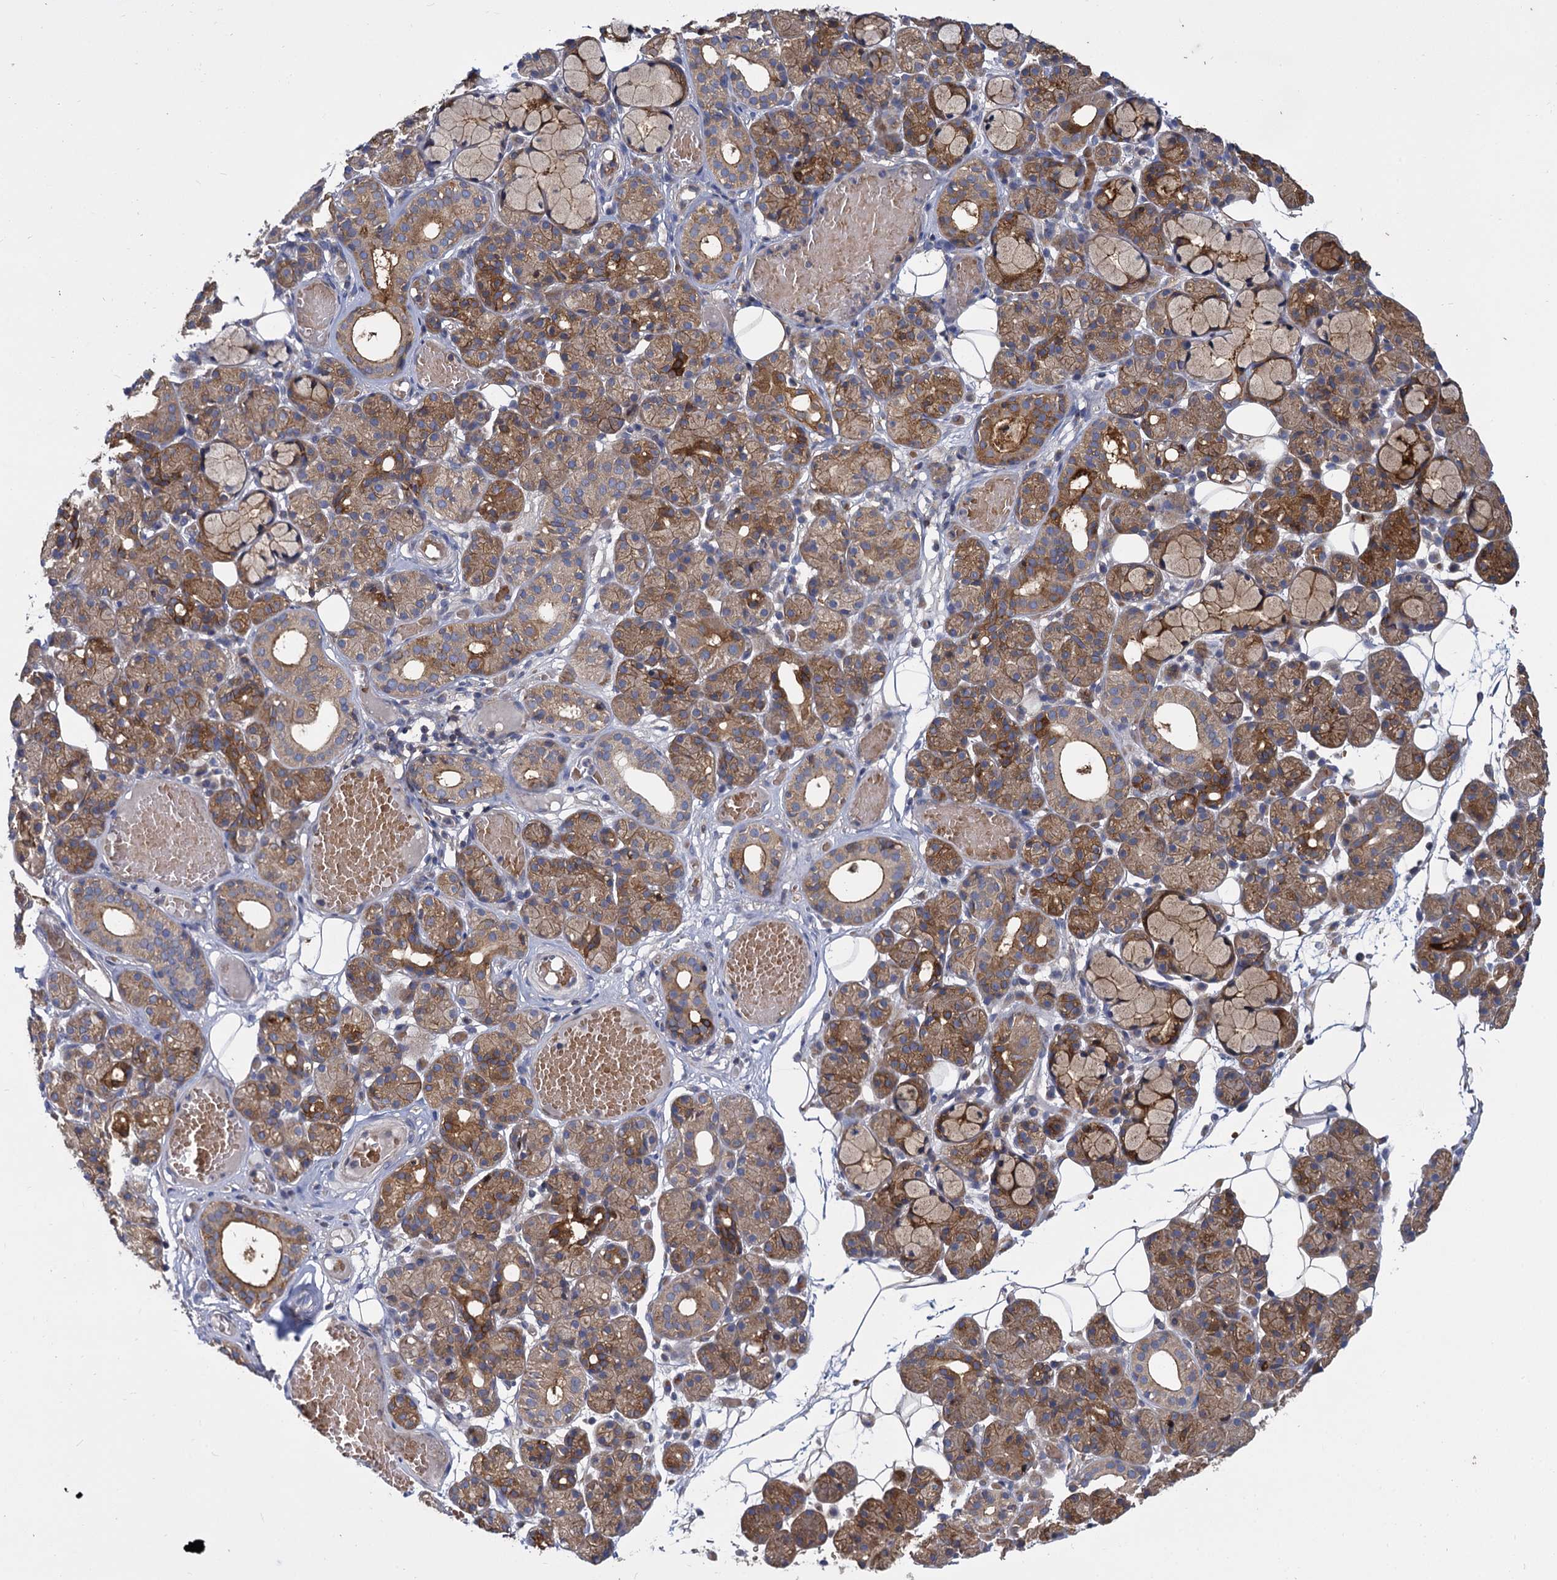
{"staining": {"intensity": "moderate", "quantity": "25%-75%", "location": "cytoplasmic/membranous"}, "tissue": "salivary gland", "cell_type": "Glandular cells", "image_type": "normal", "snomed": [{"axis": "morphology", "description": "Normal tissue, NOS"}, {"axis": "topography", "description": "Salivary gland"}], "caption": "An immunohistochemistry photomicrograph of benign tissue is shown. Protein staining in brown labels moderate cytoplasmic/membranous positivity in salivary gland within glandular cells.", "gene": "GCLC", "patient": {"sex": "male", "age": 63}}